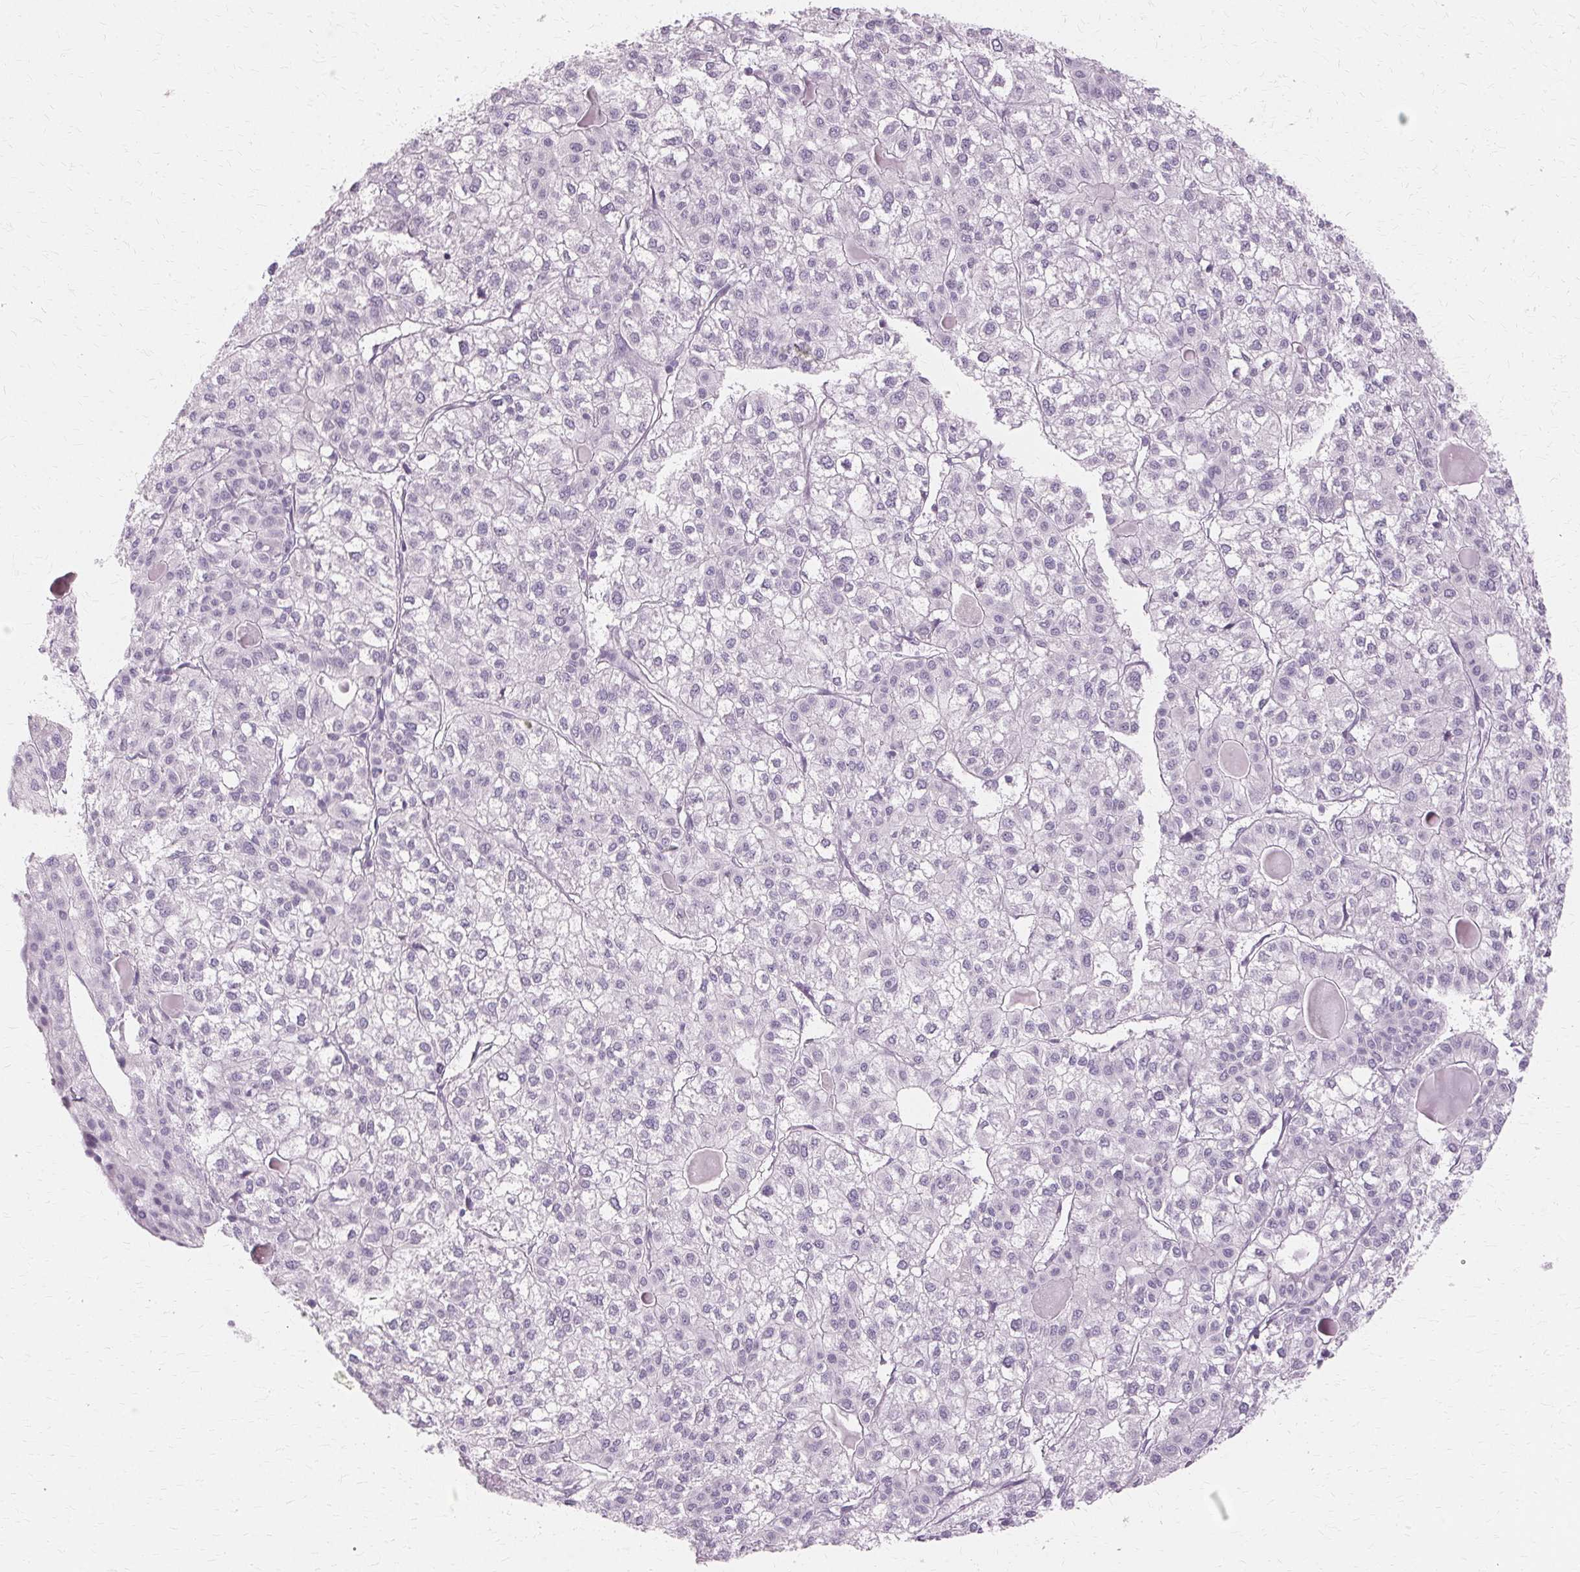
{"staining": {"intensity": "negative", "quantity": "none", "location": "none"}, "tissue": "liver cancer", "cell_type": "Tumor cells", "image_type": "cancer", "snomed": [{"axis": "morphology", "description": "Carcinoma, Hepatocellular, NOS"}, {"axis": "topography", "description": "Liver"}], "caption": "This is a image of immunohistochemistry (IHC) staining of liver hepatocellular carcinoma, which shows no expression in tumor cells.", "gene": "KRT6C", "patient": {"sex": "female", "age": 43}}